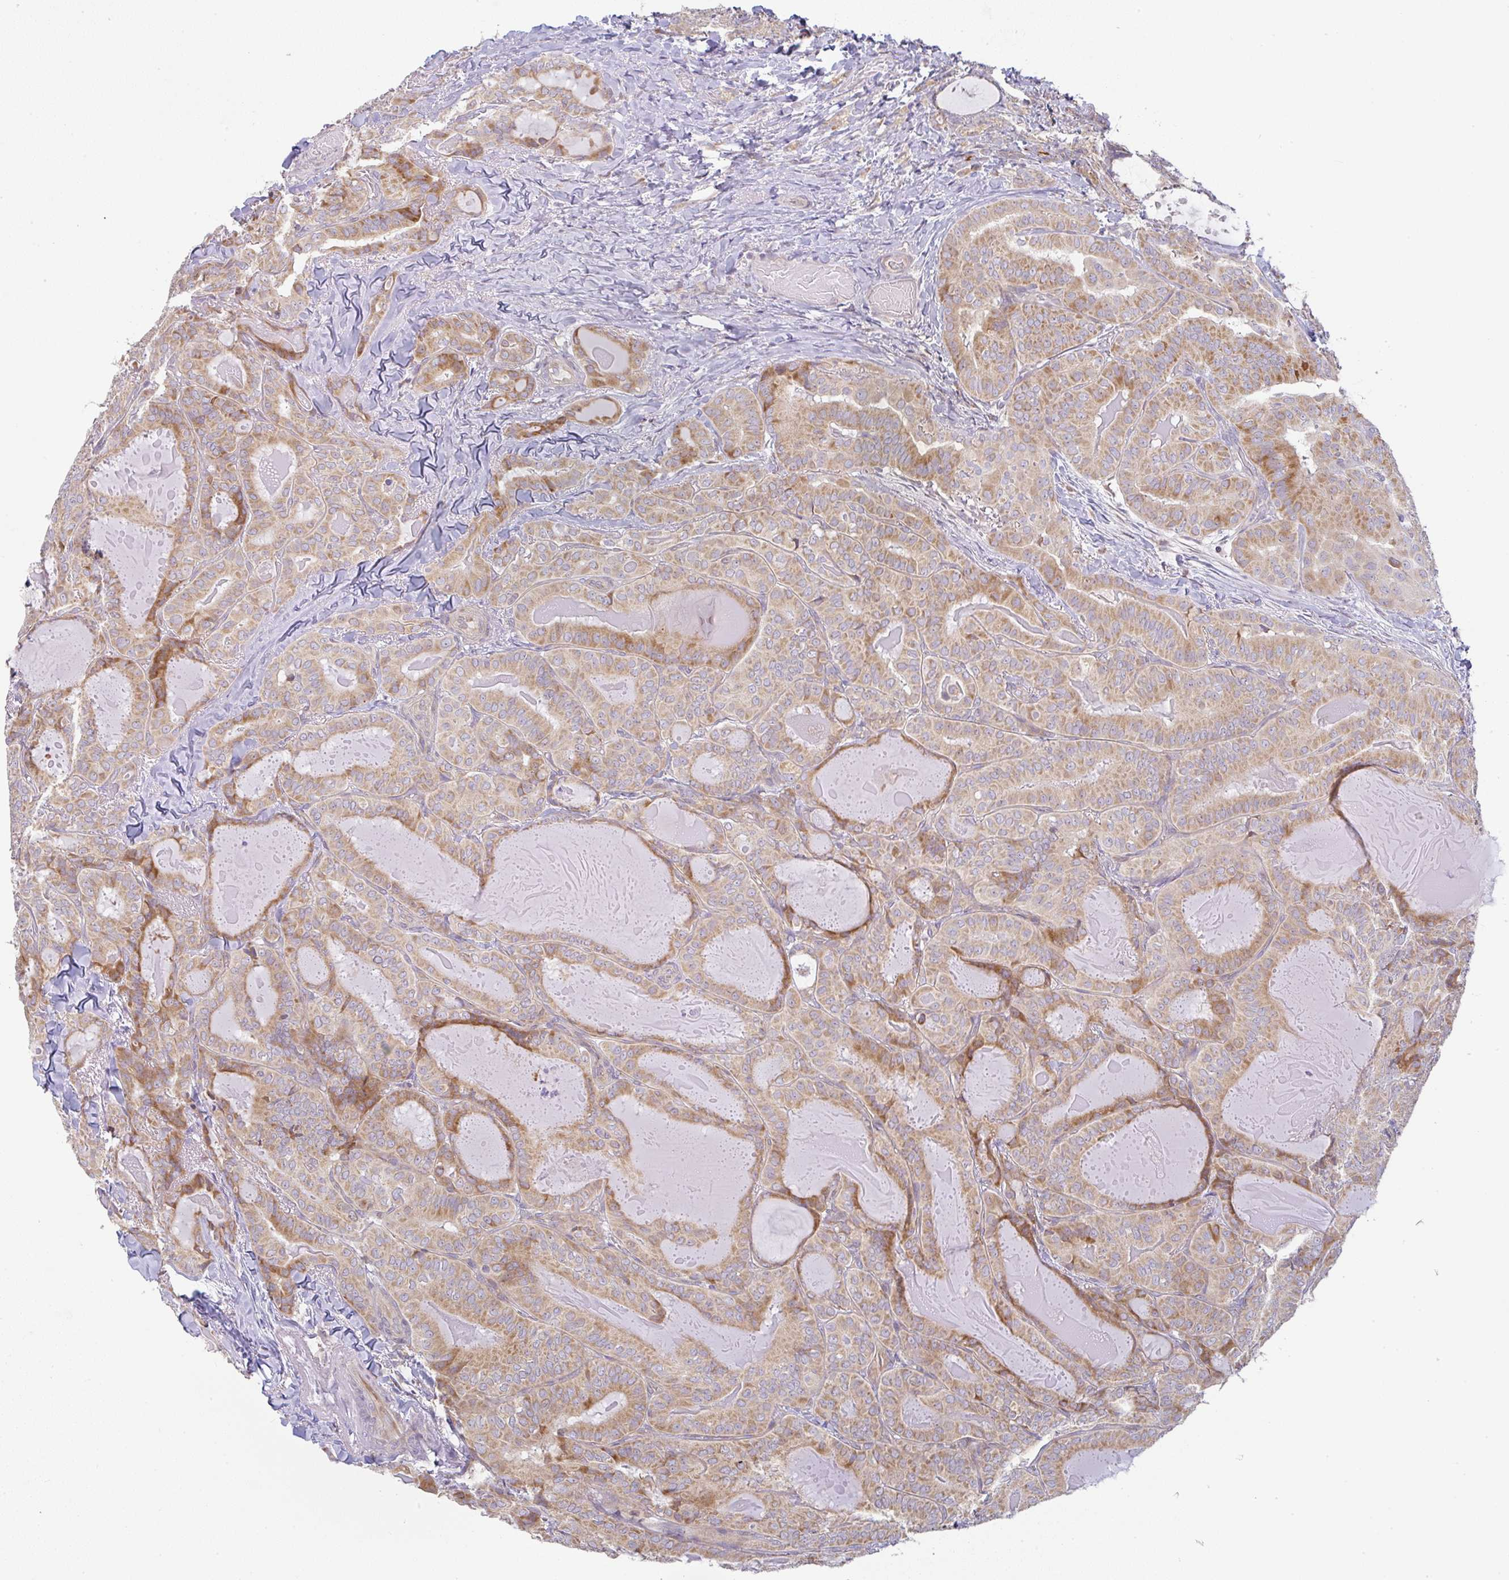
{"staining": {"intensity": "moderate", "quantity": ">75%", "location": "cytoplasmic/membranous"}, "tissue": "thyroid cancer", "cell_type": "Tumor cells", "image_type": "cancer", "snomed": [{"axis": "morphology", "description": "Papillary adenocarcinoma, NOS"}, {"axis": "topography", "description": "Thyroid gland"}], "caption": "Thyroid cancer (papillary adenocarcinoma) stained for a protein (brown) reveals moderate cytoplasmic/membranous positive staining in about >75% of tumor cells.", "gene": "MOB1A", "patient": {"sex": "female", "age": 68}}